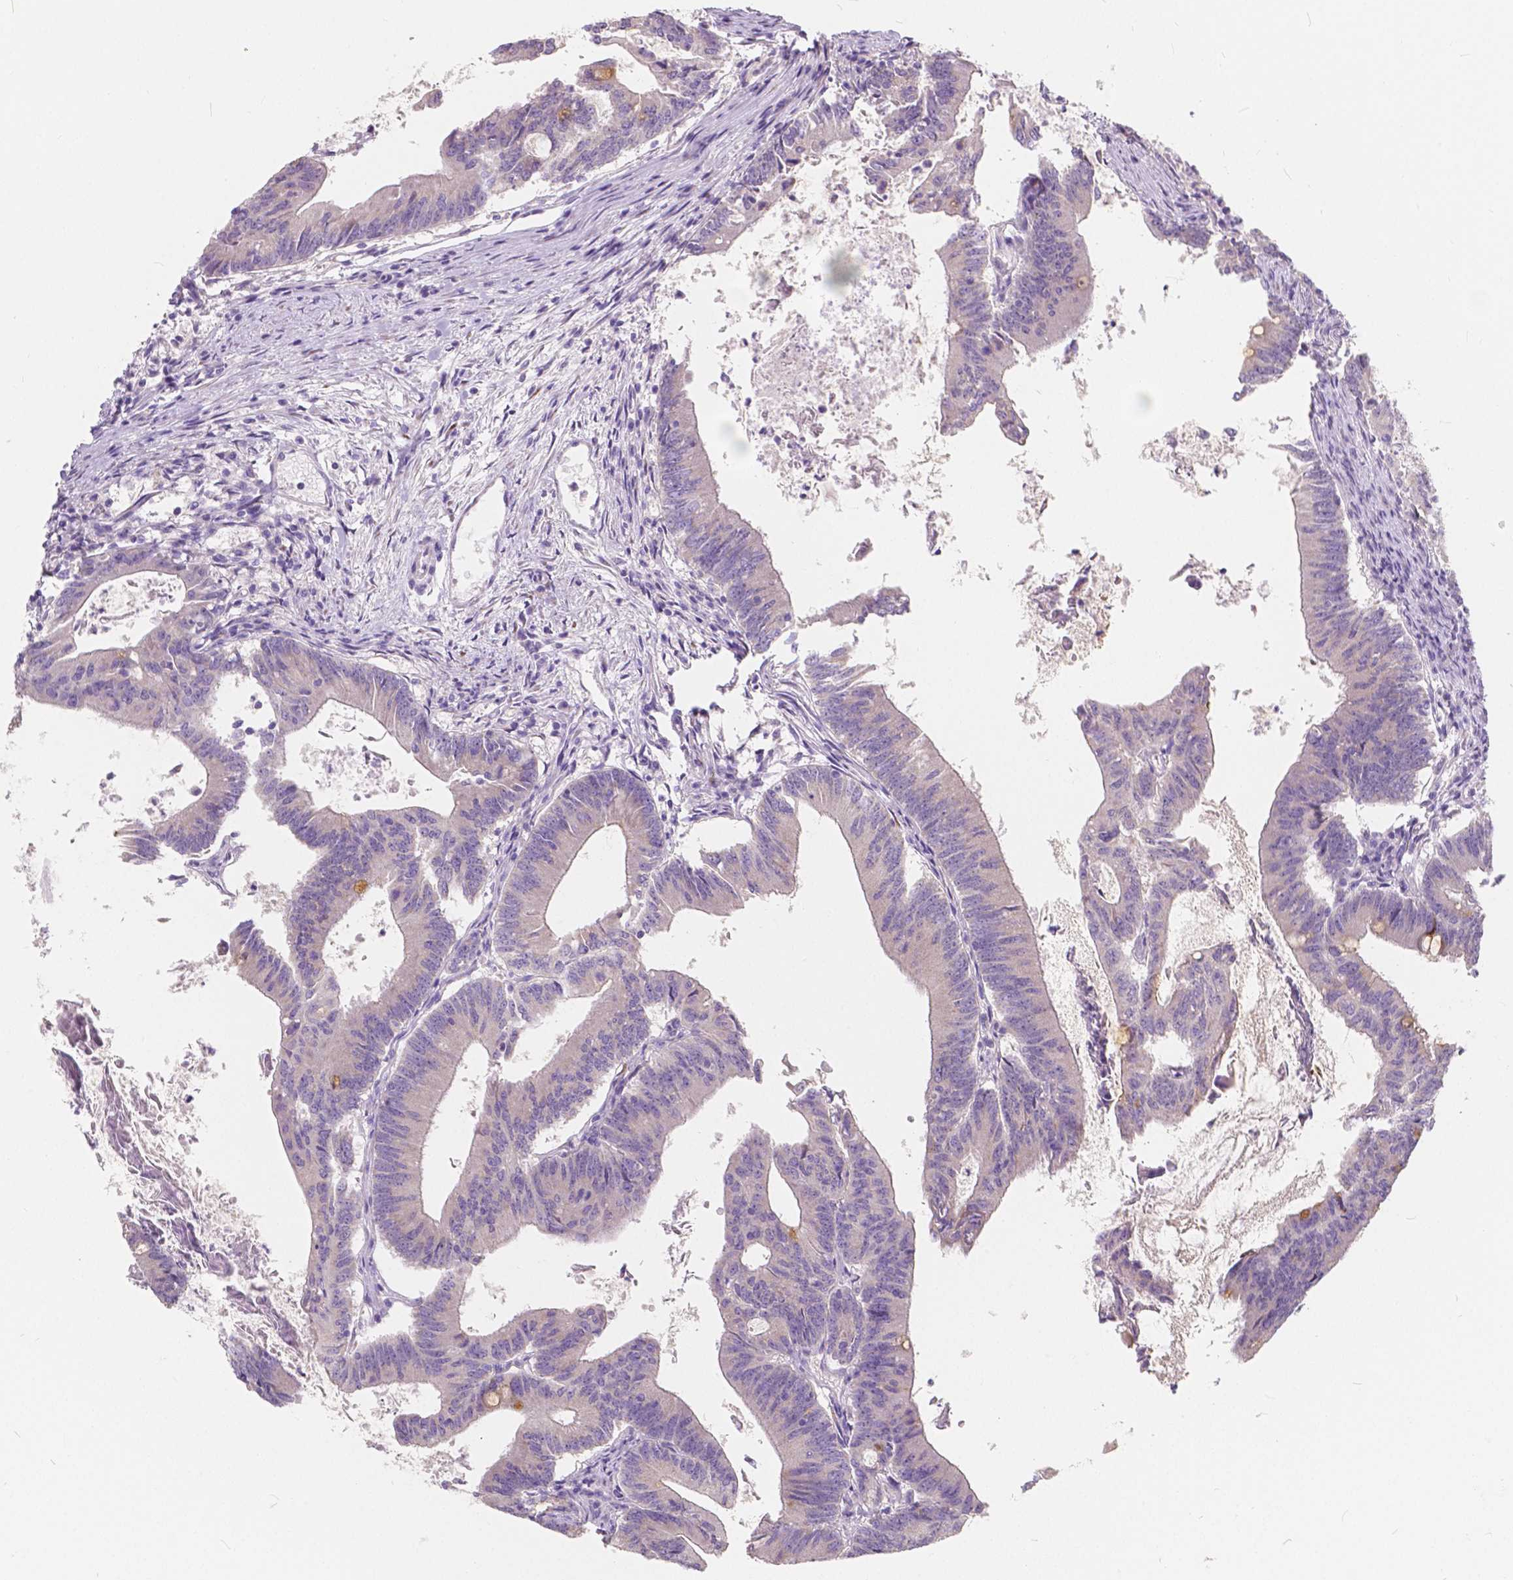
{"staining": {"intensity": "negative", "quantity": "none", "location": "none"}, "tissue": "colorectal cancer", "cell_type": "Tumor cells", "image_type": "cancer", "snomed": [{"axis": "morphology", "description": "Adenocarcinoma, NOS"}, {"axis": "topography", "description": "Colon"}], "caption": "This is an IHC histopathology image of colorectal cancer. There is no positivity in tumor cells.", "gene": "RNF186", "patient": {"sex": "female", "age": 70}}